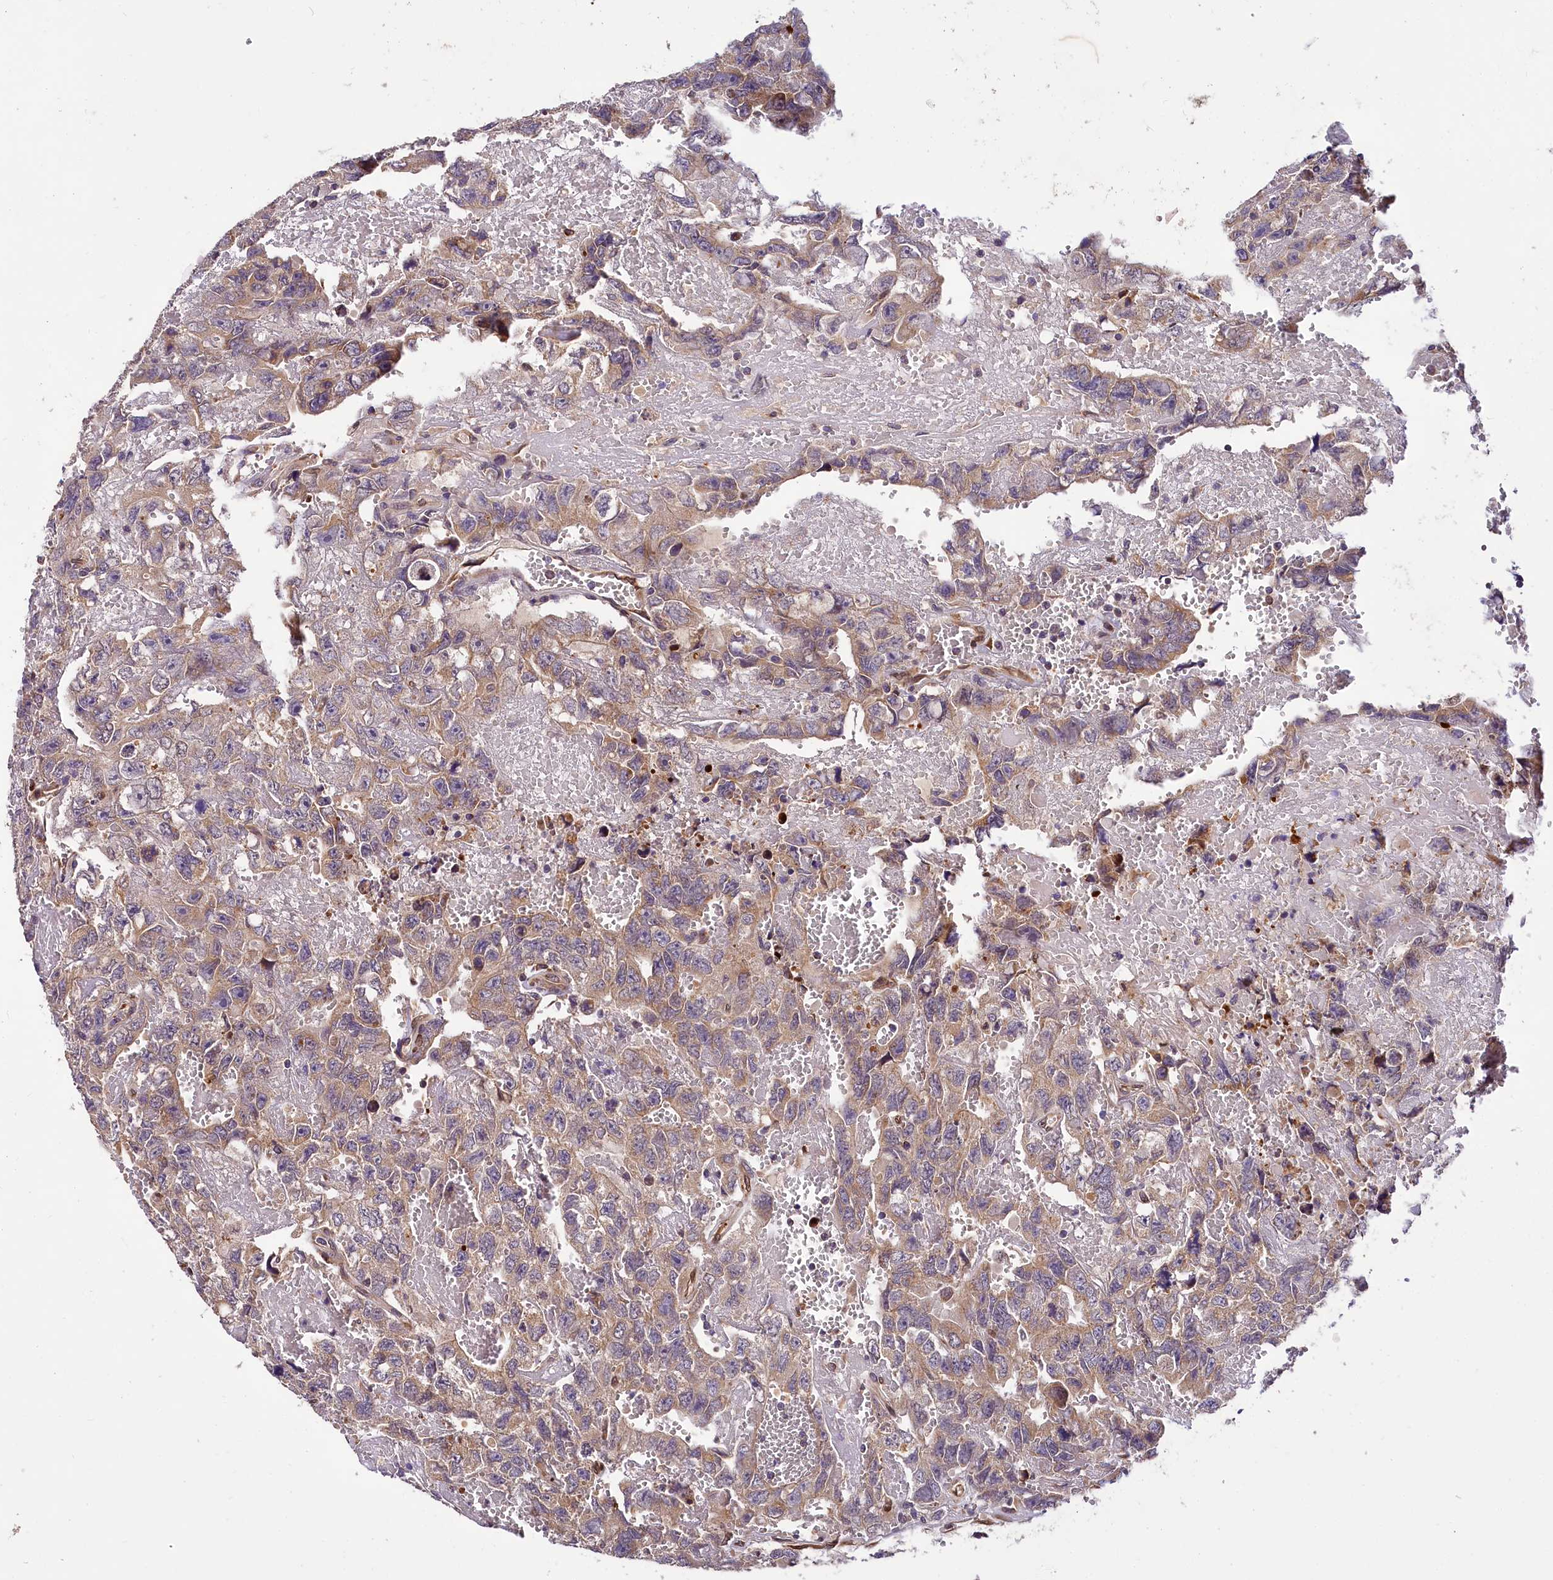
{"staining": {"intensity": "moderate", "quantity": ">75%", "location": "cytoplasmic/membranous"}, "tissue": "testis cancer", "cell_type": "Tumor cells", "image_type": "cancer", "snomed": [{"axis": "morphology", "description": "Carcinoma, Embryonal, NOS"}, {"axis": "topography", "description": "Testis"}], "caption": "This photomicrograph displays immunohistochemistry (IHC) staining of human testis embryonal carcinoma, with medium moderate cytoplasmic/membranous positivity in approximately >75% of tumor cells.", "gene": "SUPV3L1", "patient": {"sex": "male", "age": 45}}